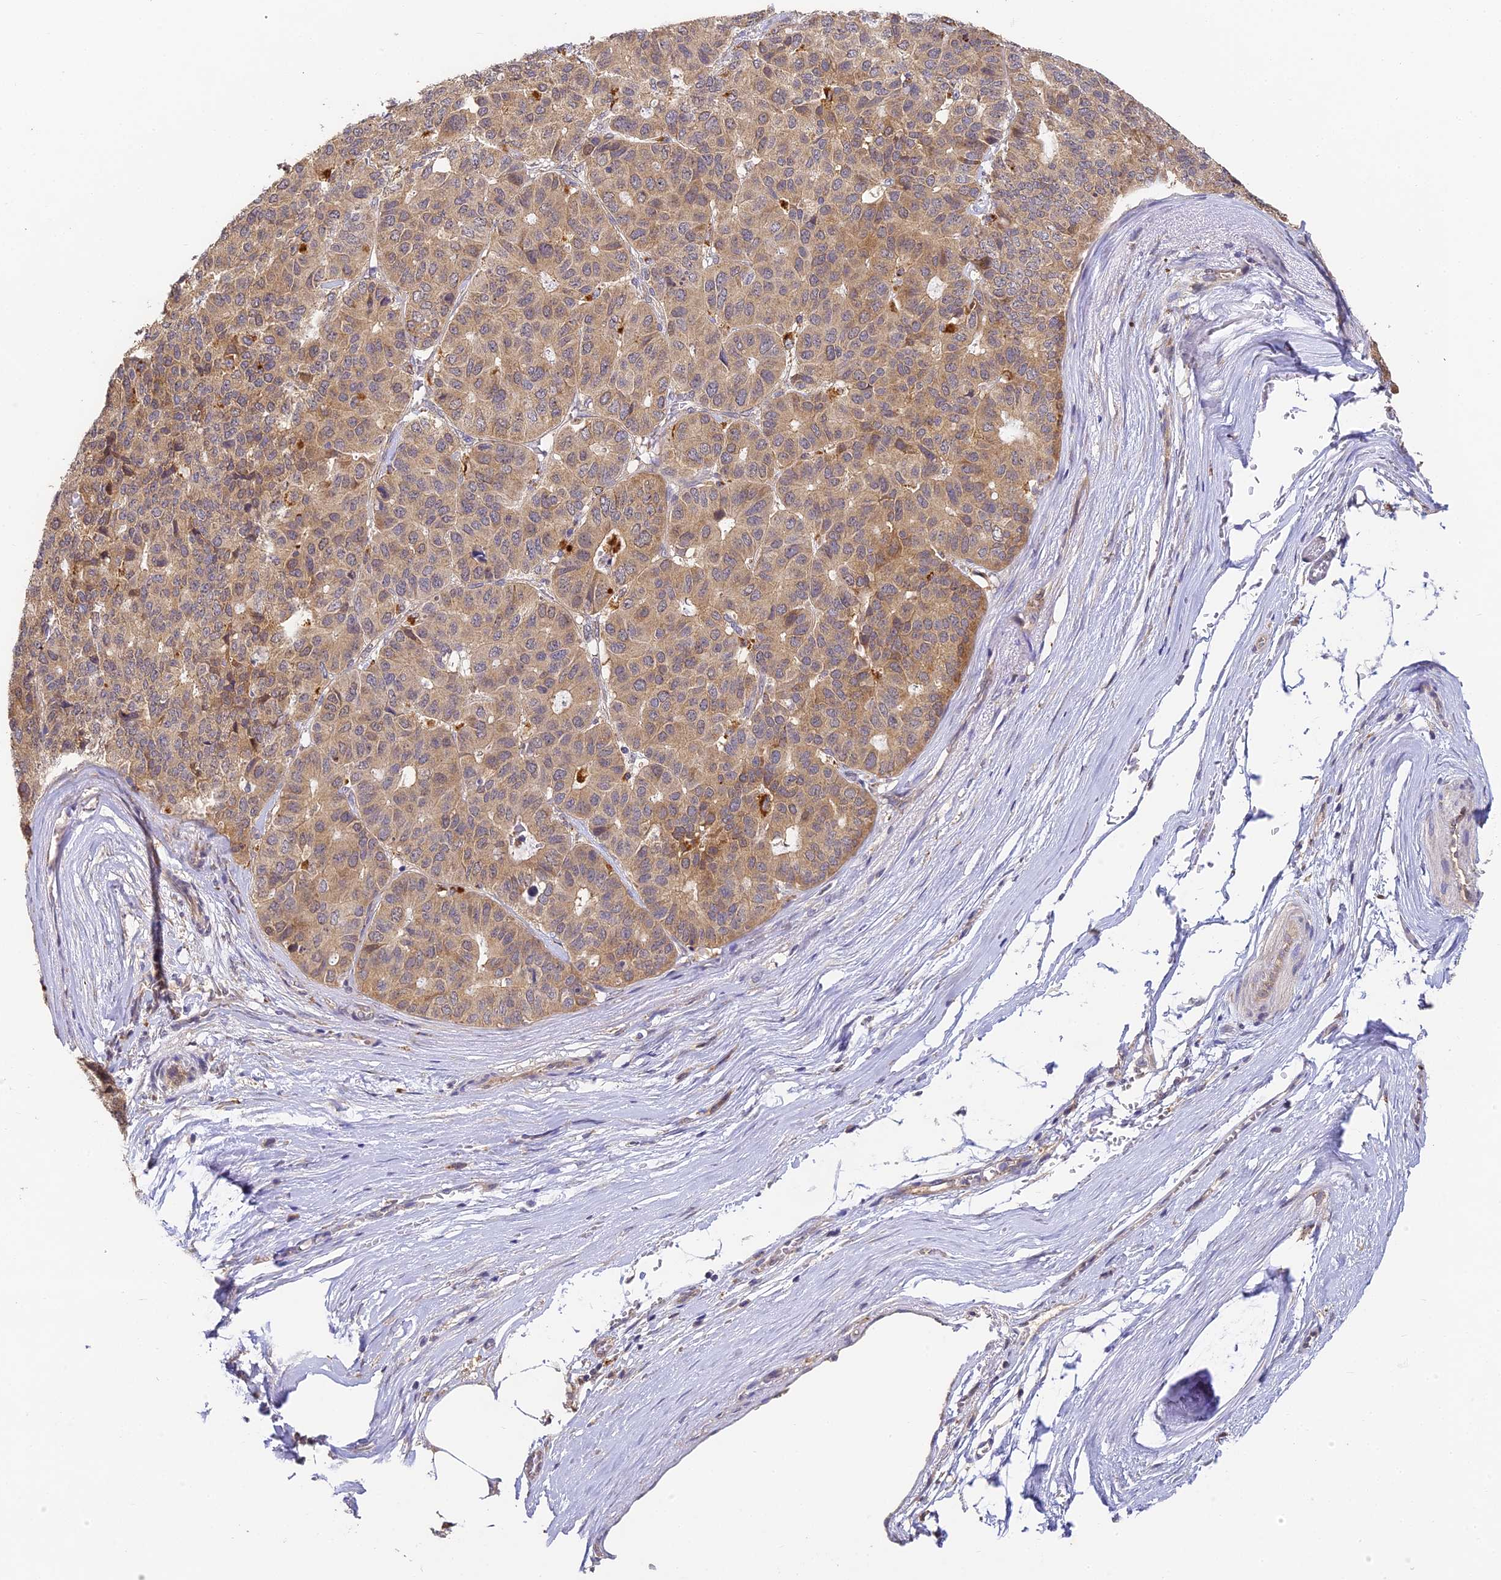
{"staining": {"intensity": "moderate", "quantity": ">75%", "location": "cytoplasmic/membranous"}, "tissue": "pancreatic cancer", "cell_type": "Tumor cells", "image_type": "cancer", "snomed": [{"axis": "morphology", "description": "Adenocarcinoma, NOS"}, {"axis": "topography", "description": "Pancreas"}], "caption": "Immunohistochemistry of pancreatic cancer displays medium levels of moderate cytoplasmic/membranous positivity in about >75% of tumor cells. The staining is performed using DAB (3,3'-diaminobenzidine) brown chromogen to label protein expression. The nuclei are counter-stained blue using hematoxylin.", "gene": "YAE1", "patient": {"sex": "male", "age": 50}}